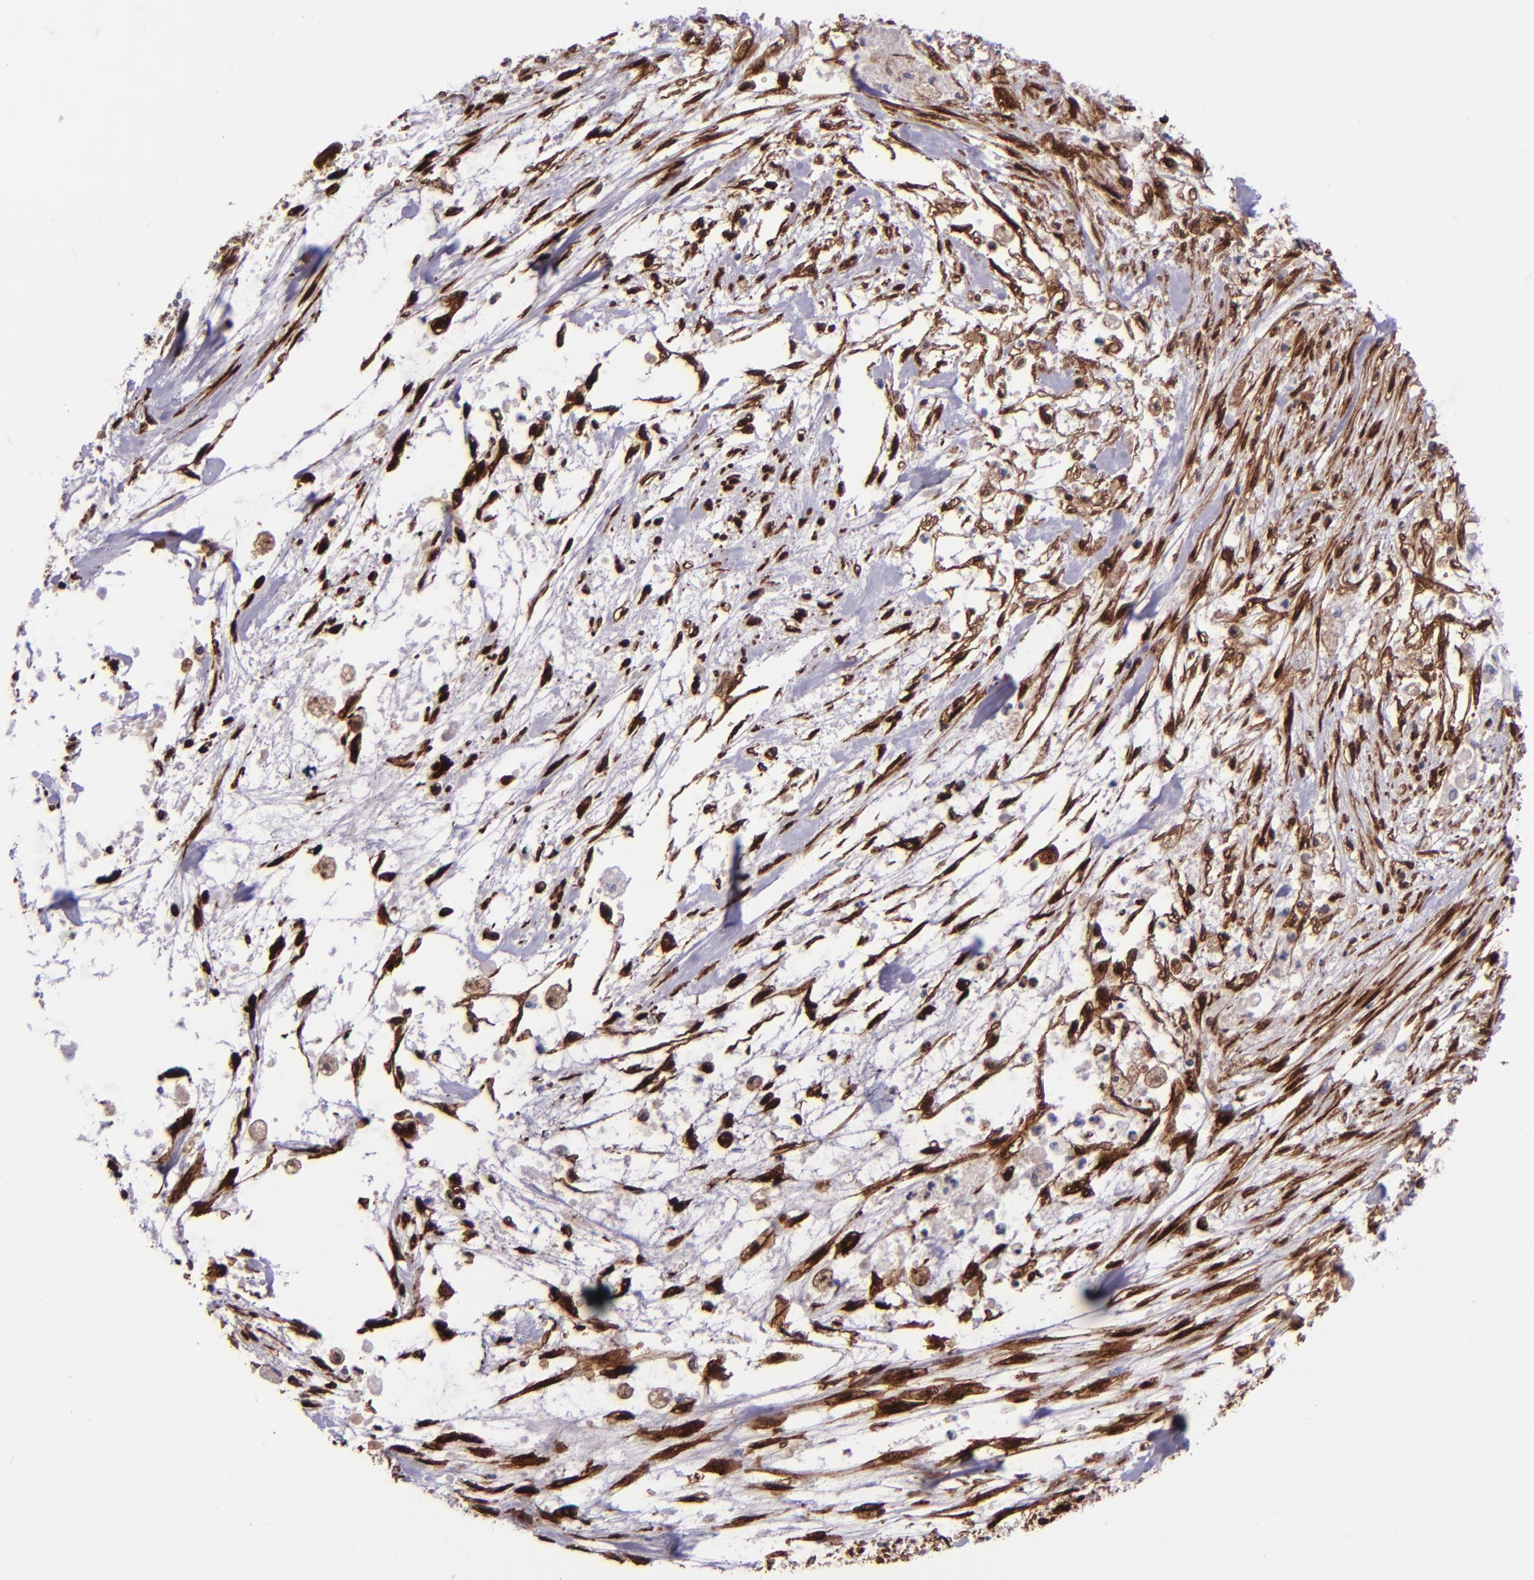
{"staining": {"intensity": "negative", "quantity": "none", "location": "none"}, "tissue": "pancreatic cancer", "cell_type": "Tumor cells", "image_type": "cancer", "snomed": [{"axis": "morphology", "description": "Adenocarcinoma, NOS"}, {"axis": "topography", "description": "Pancreas"}], "caption": "IHC image of neoplastic tissue: human pancreatic cancer (adenocarcinoma) stained with DAB (3,3'-diaminobenzidine) demonstrates no significant protein expression in tumor cells. Nuclei are stained in blue.", "gene": "LGALS1", "patient": {"sex": "male", "age": 79}}